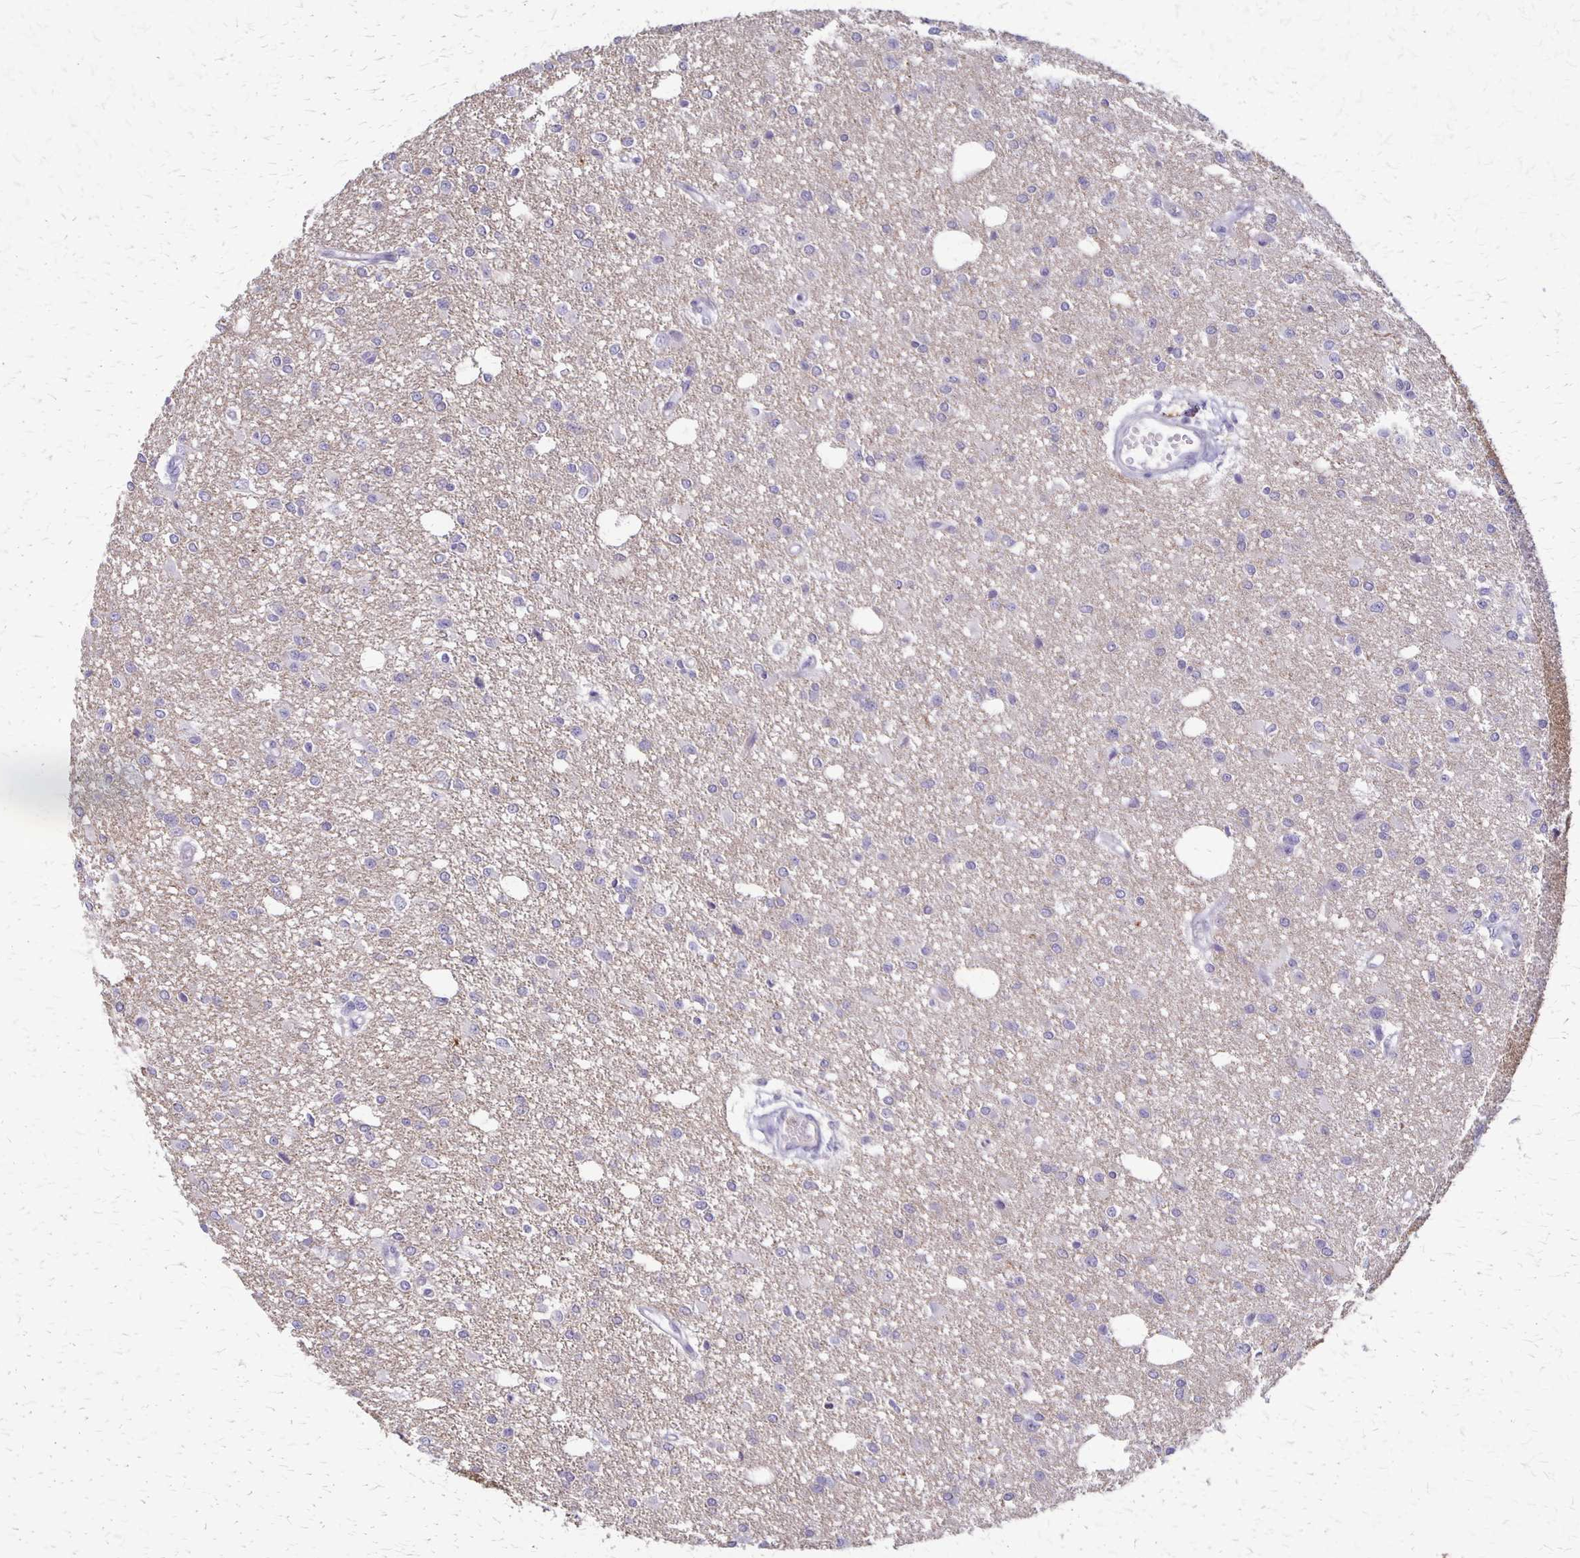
{"staining": {"intensity": "negative", "quantity": "none", "location": "none"}, "tissue": "glioma", "cell_type": "Tumor cells", "image_type": "cancer", "snomed": [{"axis": "morphology", "description": "Glioma, malignant, Low grade"}, {"axis": "topography", "description": "Brain"}], "caption": "A photomicrograph of malignant low-grade glioma stained for a protein demonstrates no brown staining in tumor cells.", "gene": "SEPTIN5", "patient": {"sex": "male", "age": 26}}